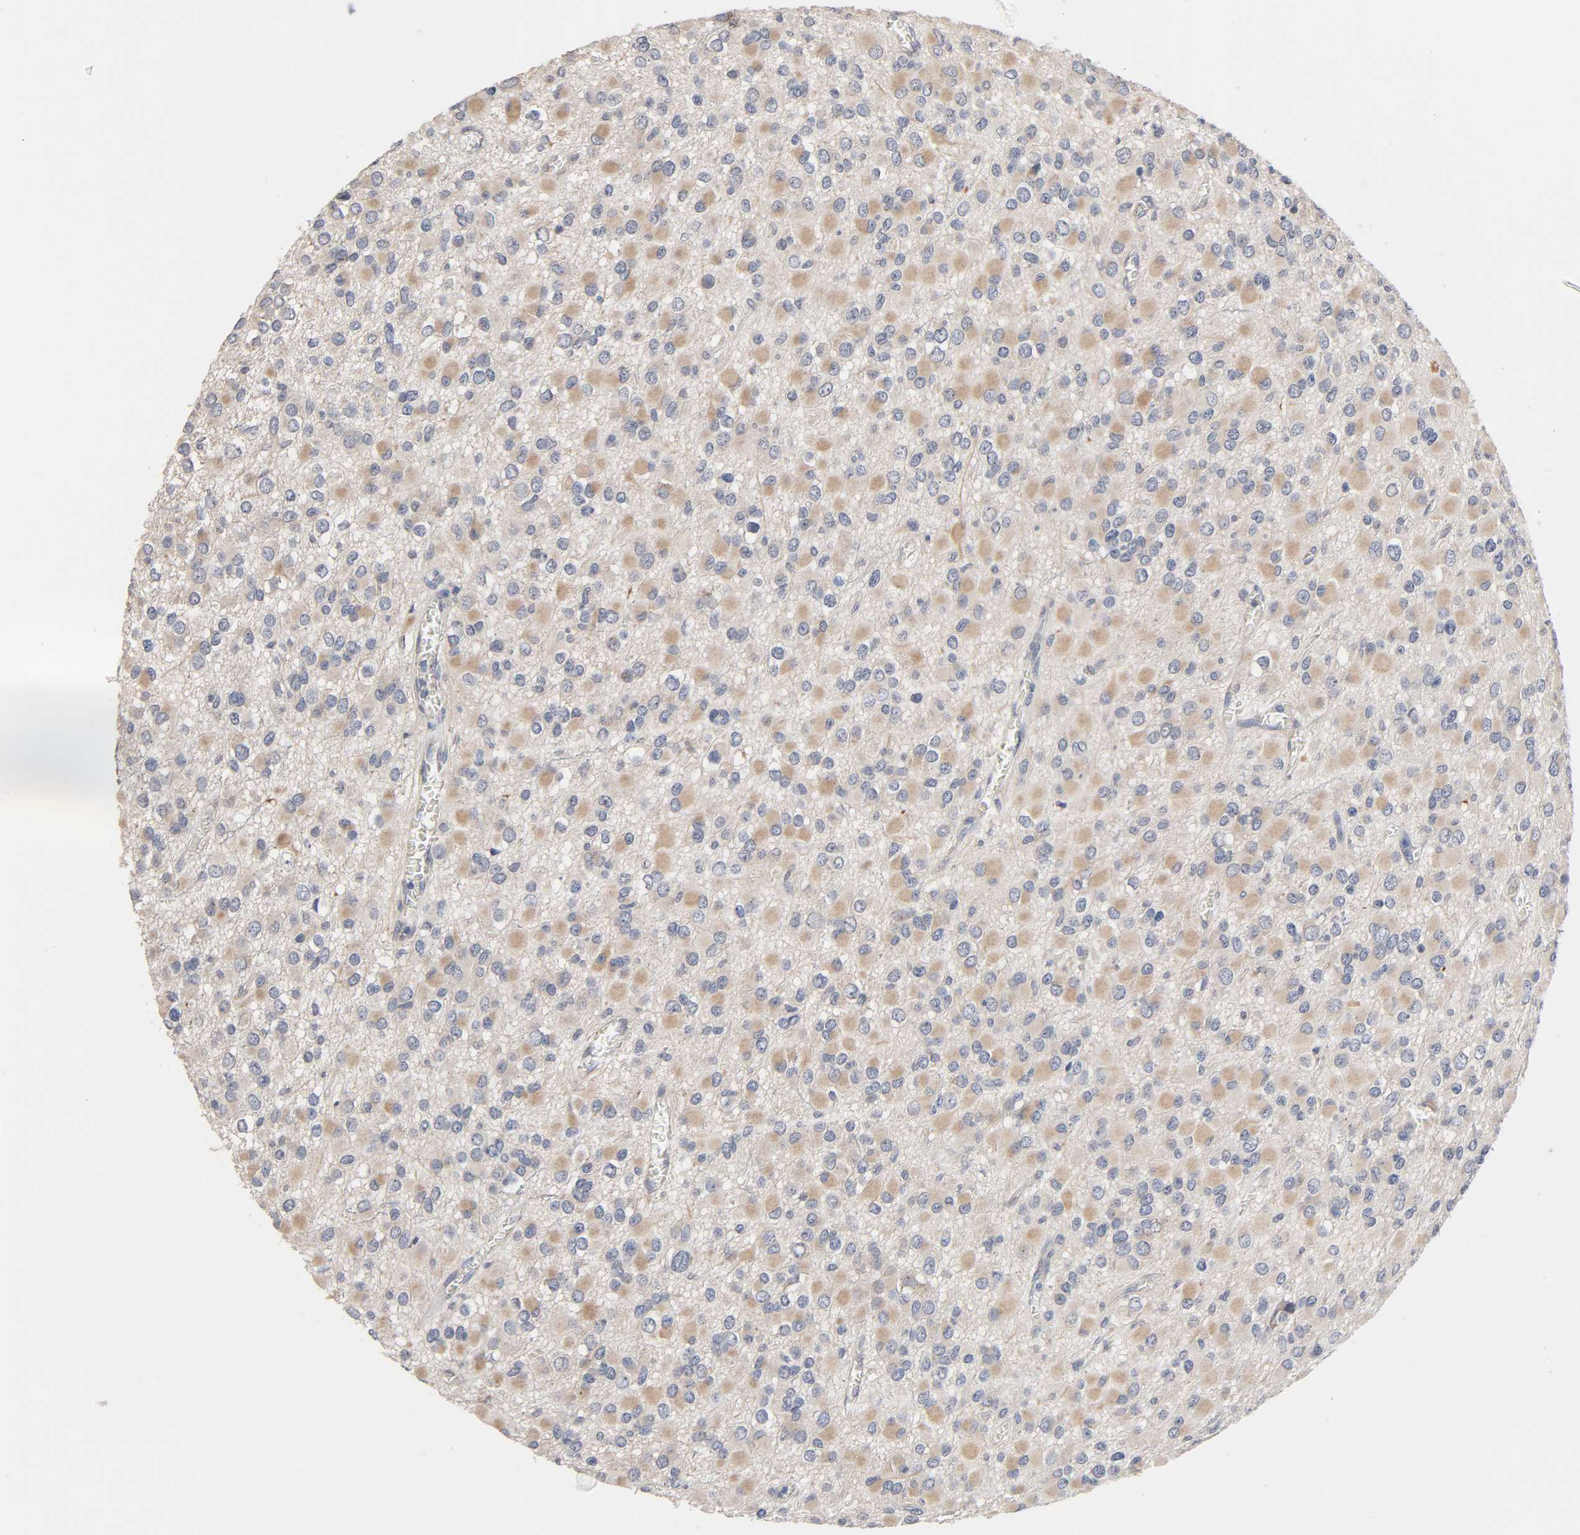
{"staining": {"intensity": "weak", "quantity": "25%-75%", "location": "cytoplasmic/membranous"}, "tissue": "glioma", "cell_type": "Tumor cells", "image_type": "cancer", "snomed": [{"axis": "morphology", "description": "Glioma, malignant, Low grade"}, {"axis": "topography", "description": "Brain"}], "caption": "An IHC micrograph of neoplastic tissue is shown. Protein staining in brown shows weak cytoplasmic/membranous positivity in malignant glioma (low-grade) within tumor cells.", "gene": "HDLBP", "patient": {"sex": "male", "age": 42}}